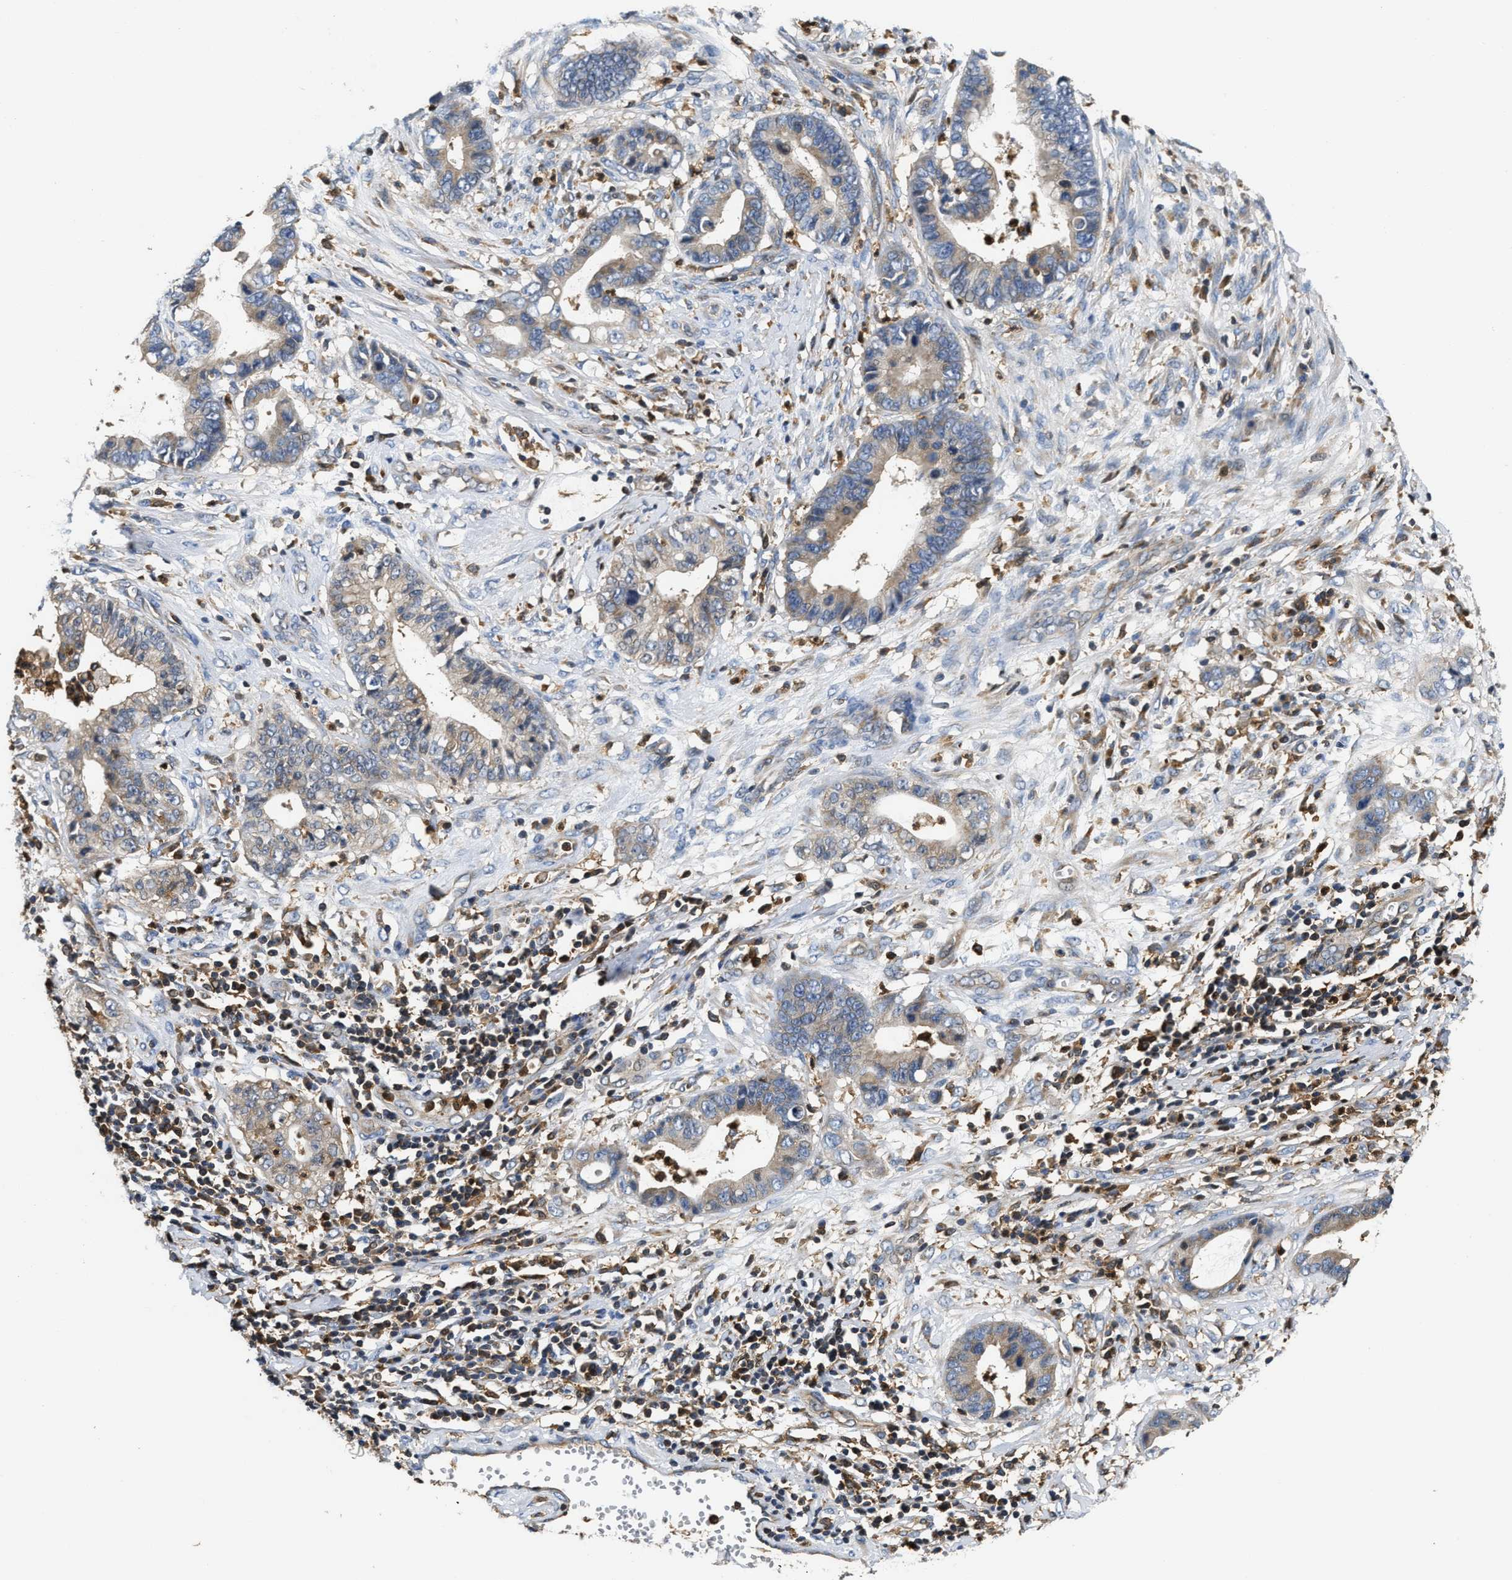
{"staining": {"intensity": "weak", "quantity": "<25%", "location": "cytoplasmic/membranous"}, "tissue": "cervical cancer", "cell_type": "Tumor cells", "image_type": "cancer", "snomed": [{"axis": "morphology", "description": "Adenocarcinoma, NOS"}, {"axis": "topography", "description": "Cervix"}], "caption": "Immunohistochemical staining of human adenocarcinoma (cervical) reveals no significant staining in tumor cells. (Immunohistochemistry (ihc), brightfield microscopy, high magnification).", "gene": "OSTF1", "patient": {"sex": "female", "age": 44}}